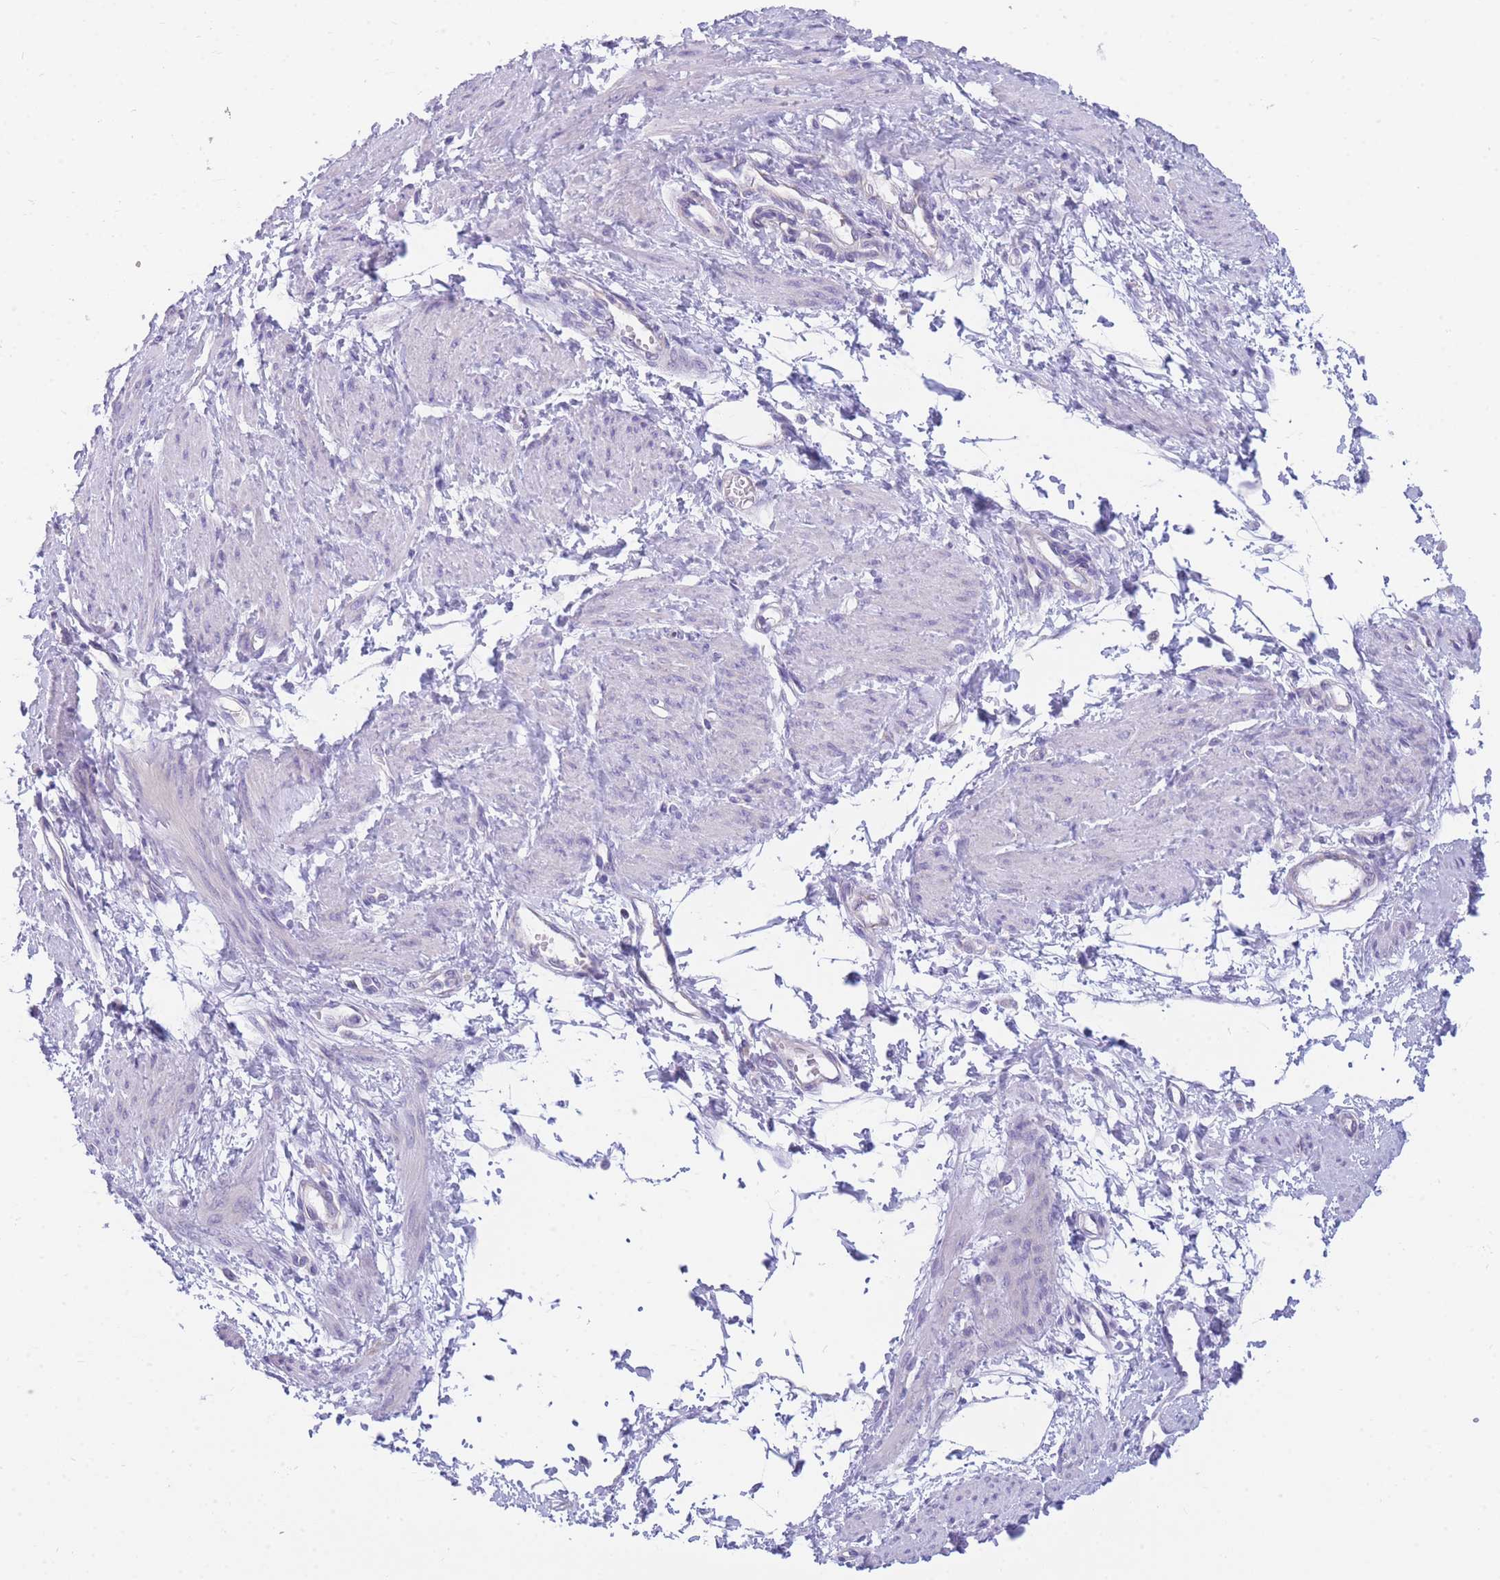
{"staining": {"intensity": "negative", "quantity": "none", "location": "none"}, "tissue": "smooth muscle", "cell_type": "Smooth muscle cells", "image_type": "normal", "snomed": [{"axis": "morphology", "description": "Normal tissue, NOS"}, {"axis": "topography", "description": "Smooth muscle"}, {"axis": "topography", "description": "Uterus"}], "caption": "High power microscopy image of an IHC micrograph of normal smooth muscle, revealing no significant positivity in smooth muscle cells.", "gene": "DHRS11", "patient": {"sex": "female", "age": 39}}